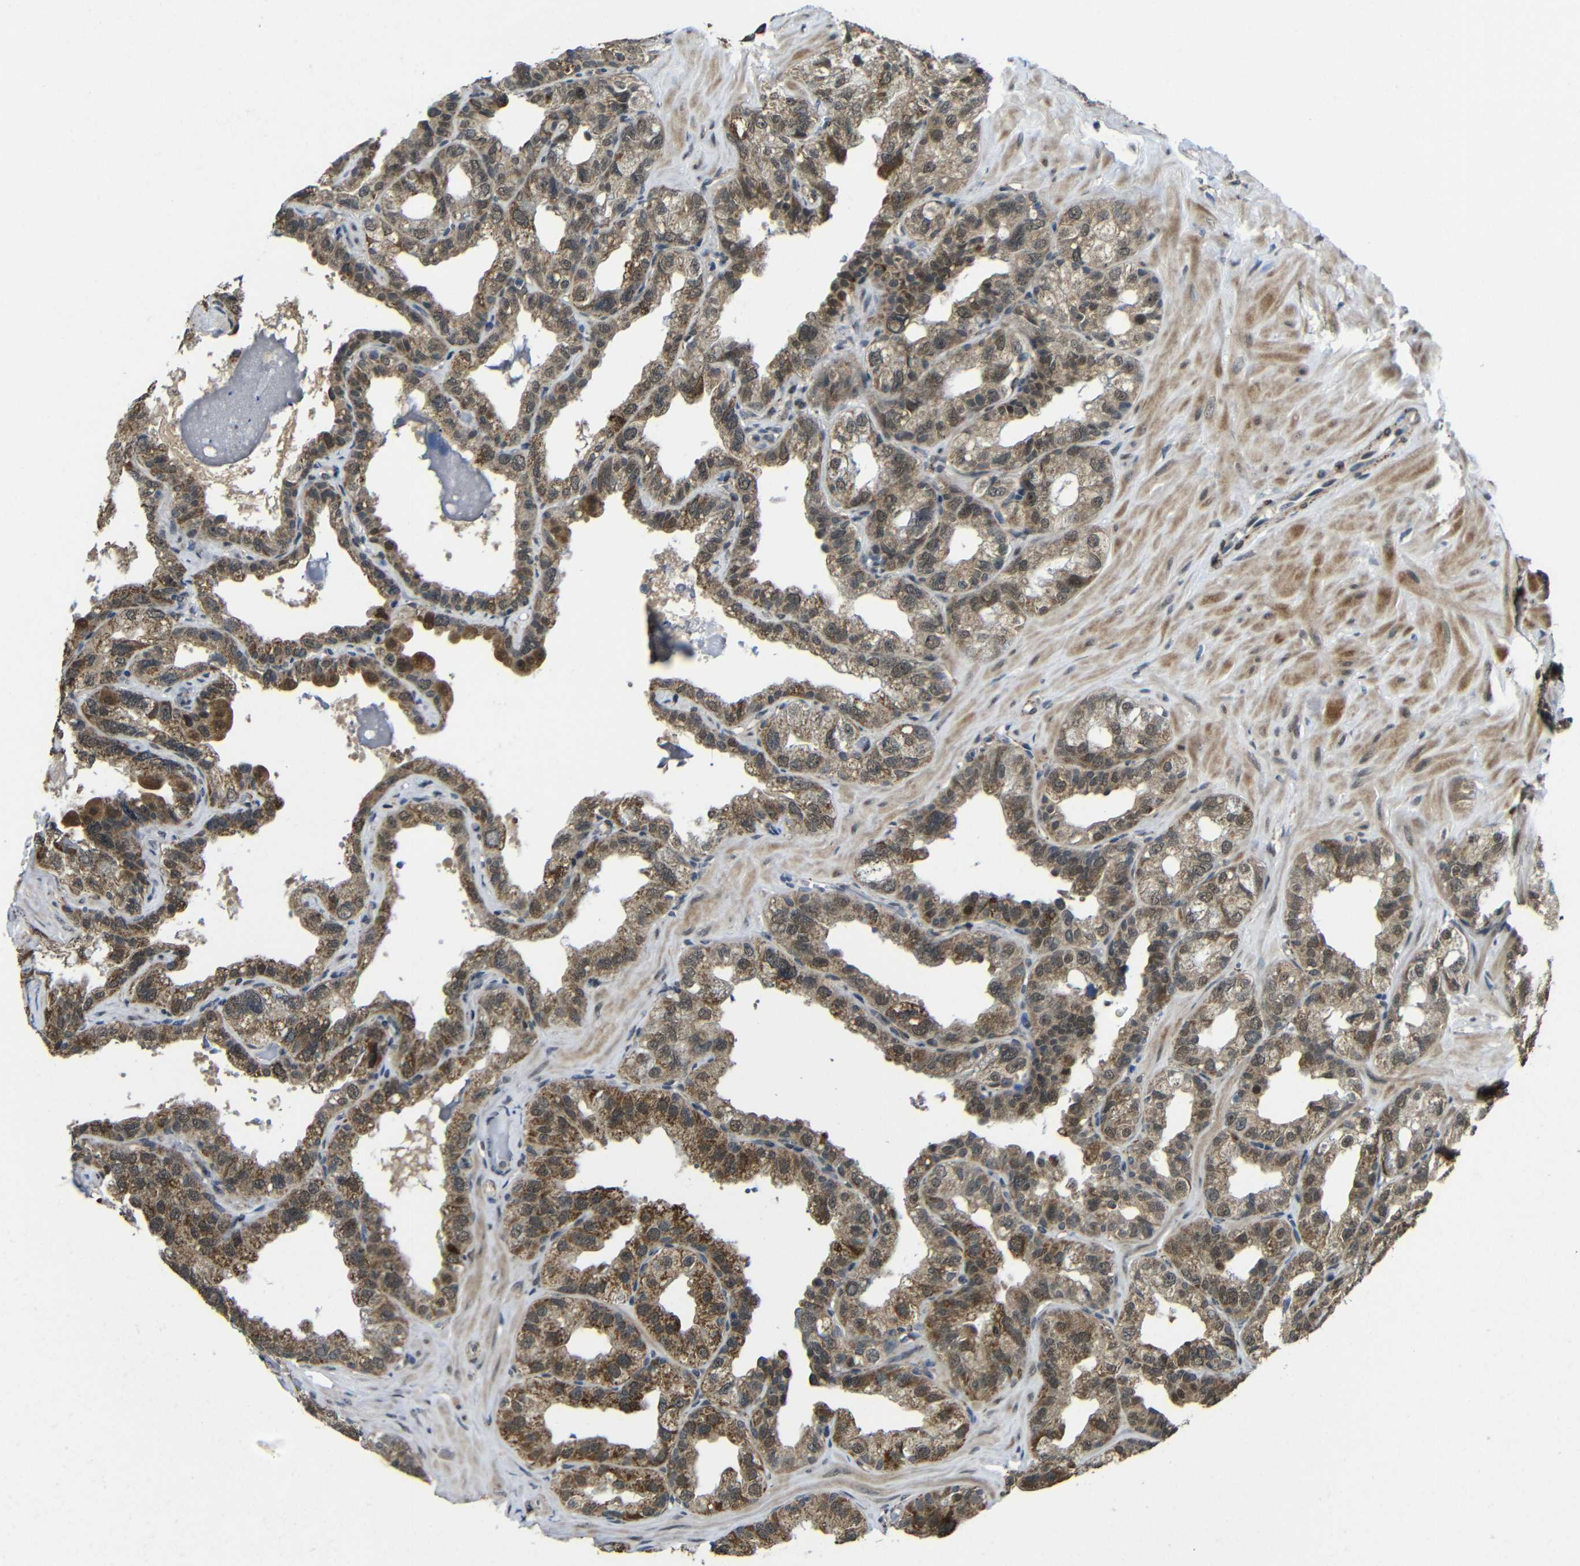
{"staining": {"intensity": "moderate", "quantity": ">75%", "location": "cytoplasmic/membranous"}, "tissue": "seminal vesicle", "cell_type": "Glandular cells", "image_type": "normal", "snomed": [{"axis": "morphology", "description": "Normal tissue, NOS"}, {"axis": "topography", "description": "Seminal veicle"}], "caption": "Seminal vesicle stained for a protein (brown) shows moderate cytoplasmic/membranous positive staining in approximately >75% of glandular cells.", "gene": "FAM172A", "patient": {"sex": "male", "age": 68}}